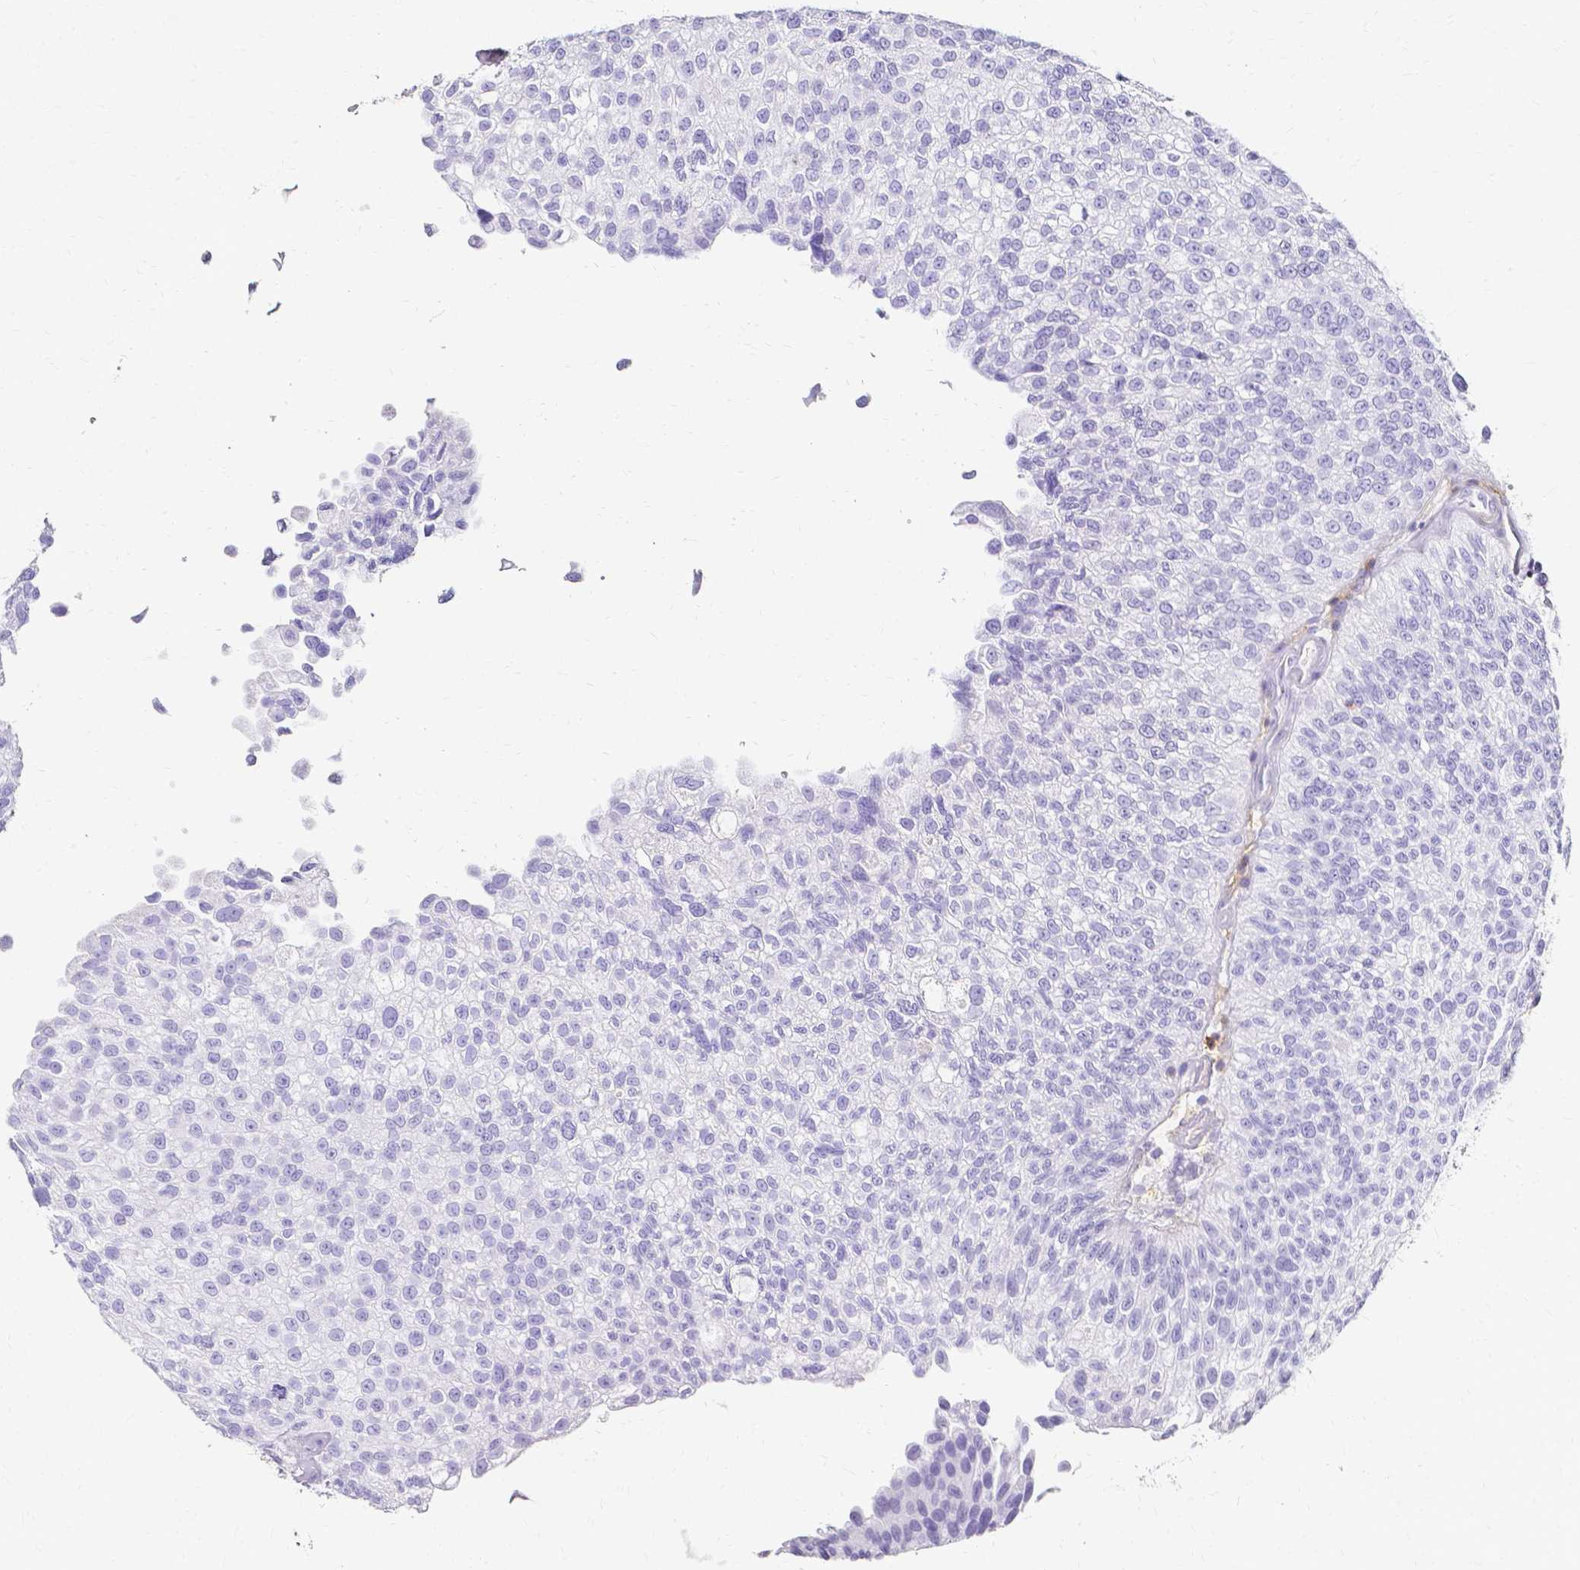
{"staining": {"intensity": "negative", "quantity": "none", "location": "none"}, "tissue": "urothelial cancer", "cell_type": "Tumor cells", "image_type": "cancer", "snomed": [{"axis": "morphology", "description": "Urothelial carcinoma, NOS"}, {"axis": "topography", "description": "Urinary bladder"}], "caption": "Image shows no significant protein expression in tumor cells of urothelial cancer.", "gene": "HSPA12A", "patient": {"sex": "male", "age": 87}}